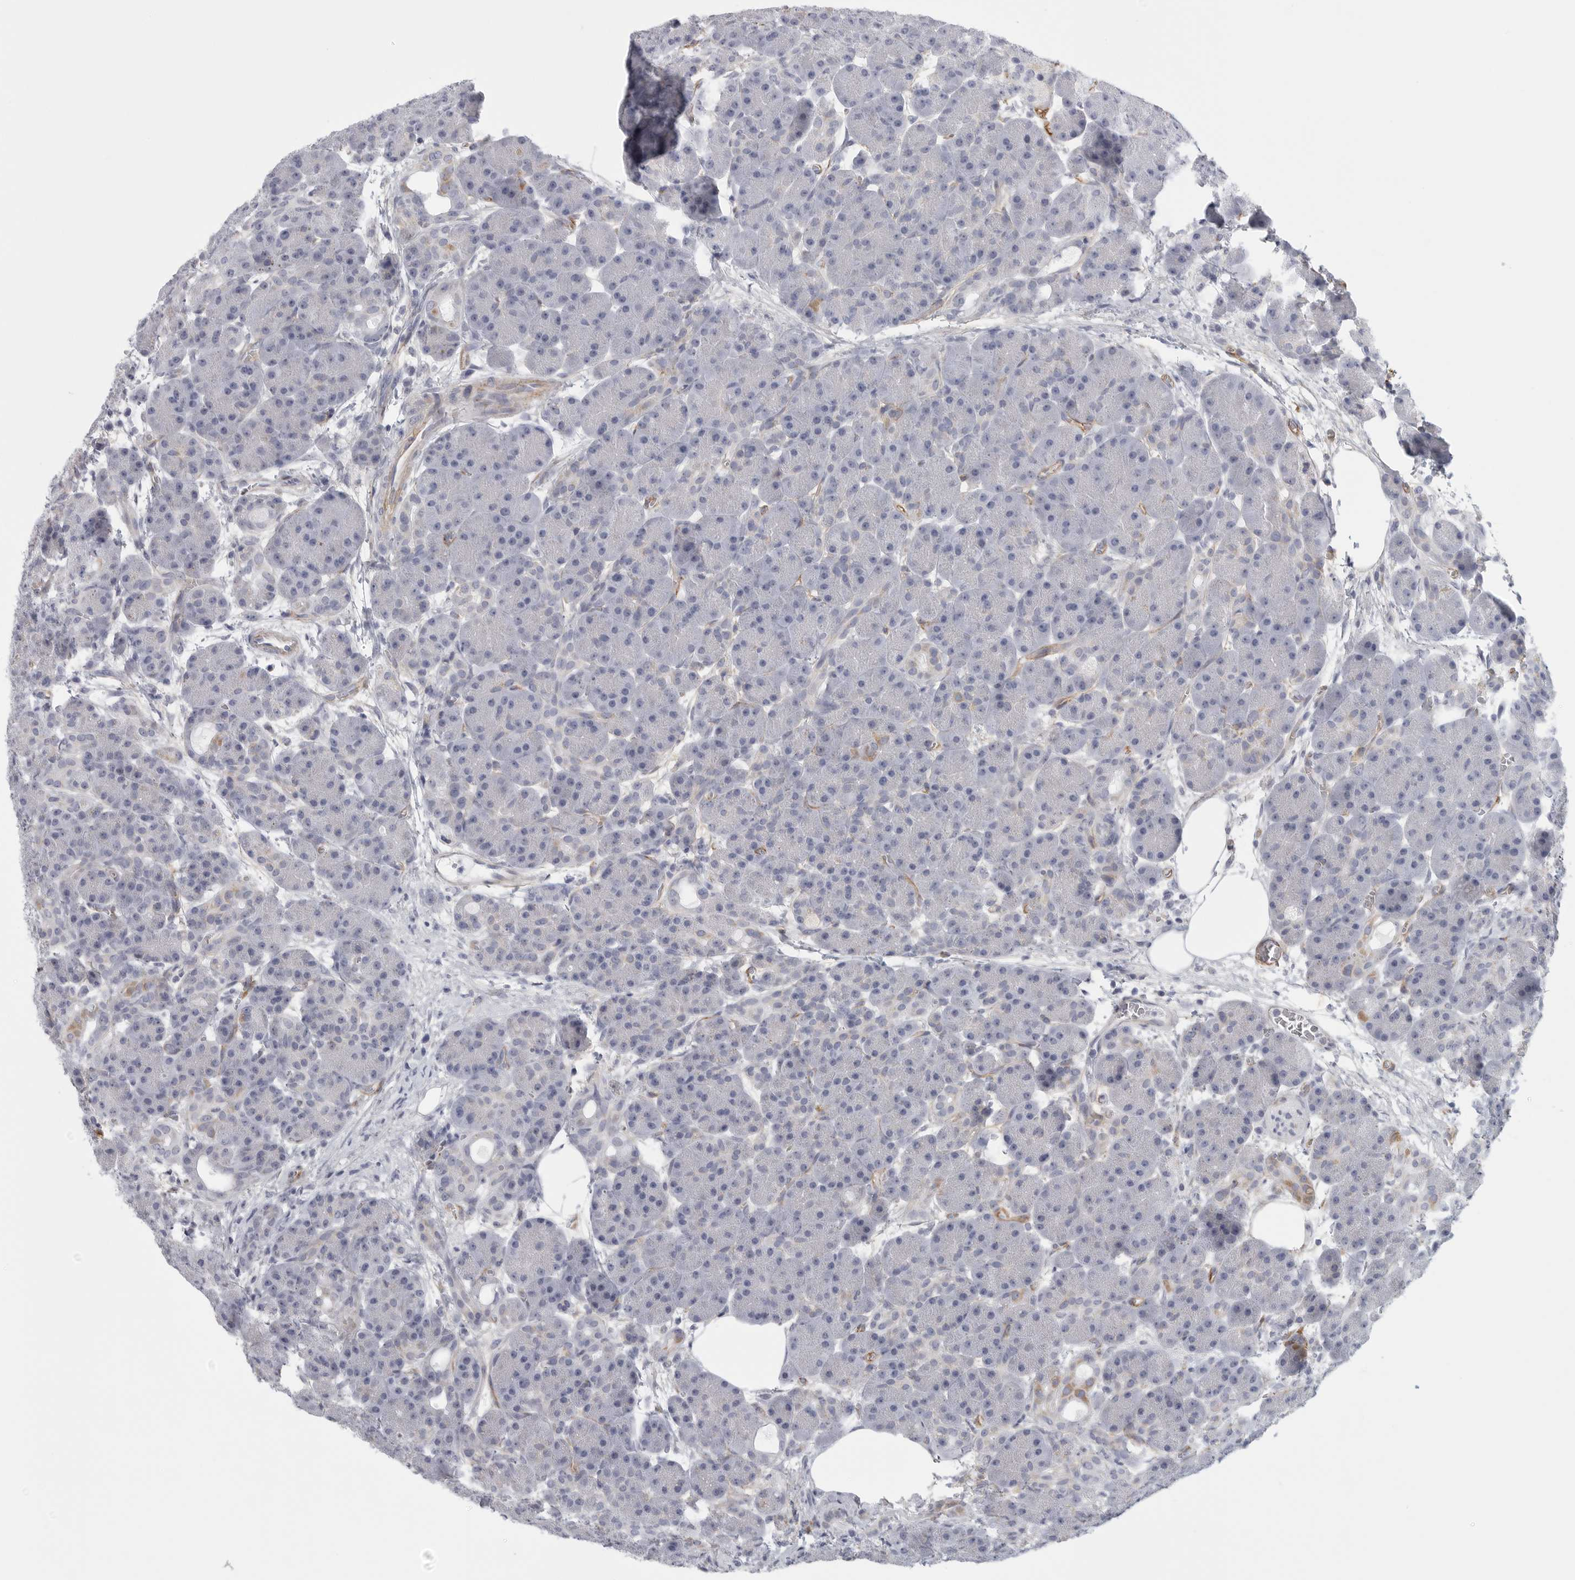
{"staining": {"intensity": "negative", "quantity": "none", "location": "none"}, "tissue": "pancreas", "cell_type": "Exocrine glandular cells", "image_type": "normal", "snomed": [{"axis": "morphology", "description": "Normal tissue, NOS"}, {"axis": "topography", "description": "Pancreas"}], "caption": "Immunohistochemistry (IHC) micrograph of benign pancreas: pancreas stained with DAB displays no significant protein expression in exocrine glandular cells. (DAB (3,3'-diaminobenzidine) IHC with hematoxylin counter stain).", "gene": "TNR", "patient": {"sex": "male", "age": 63}}